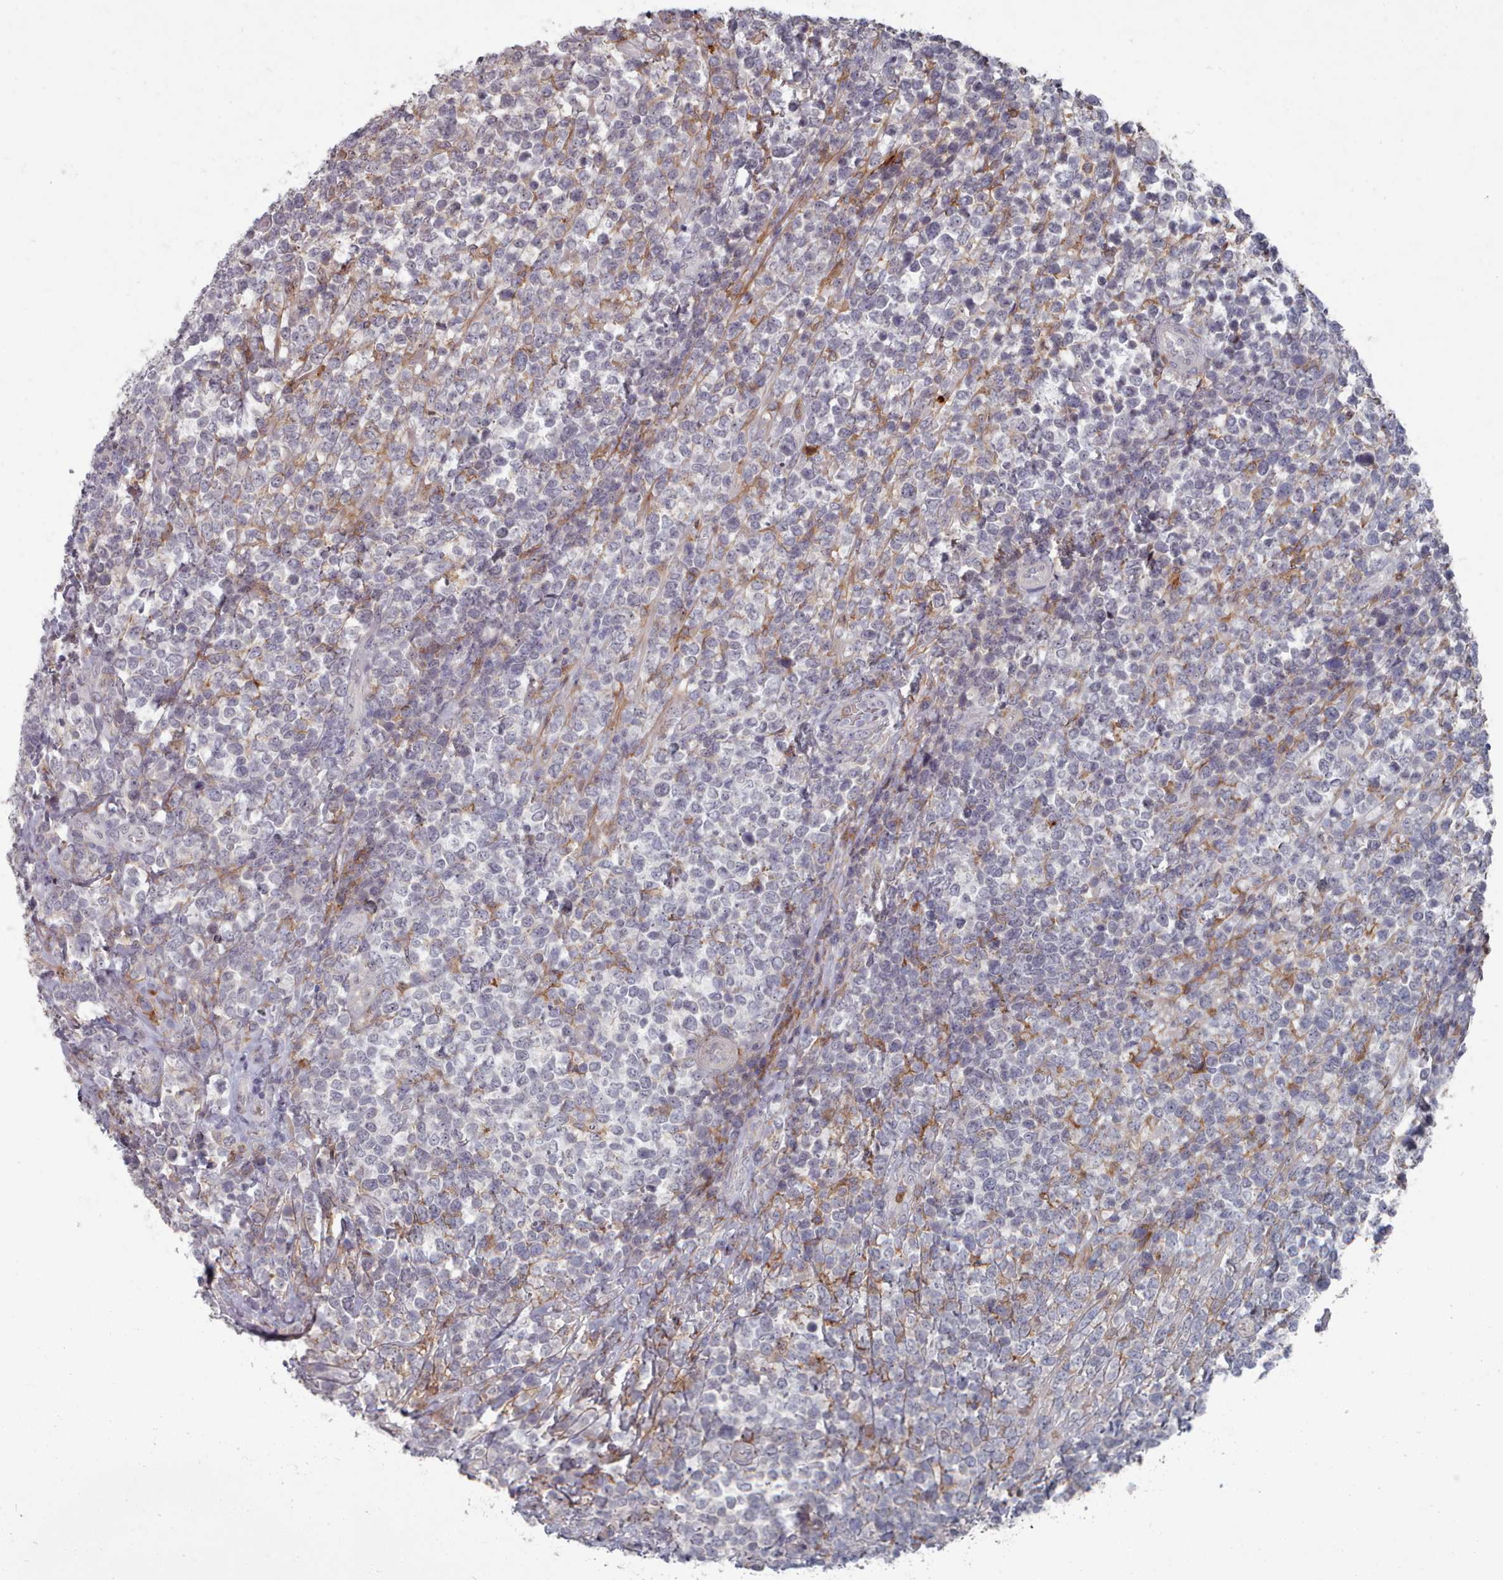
{"staining": {"intensity": "negative", "quantity": "none", "location": "none"}, "tissue": "lymphoma", "cell_type": "Tumor cells", "image_type": "cancer", "snomed": [{"axis": "morphology", "description": "Malignant lymphoma, non-Hodgkin's type, High grade"}, {"axis": "topography", "description": "Soft tissue"}], "caption": "The immunohistochemistry image has no significant staining in tumor cells of lymphoma tissue.", "gene": "COL8A2", "patient": {"sex": "female", "age": 56}}